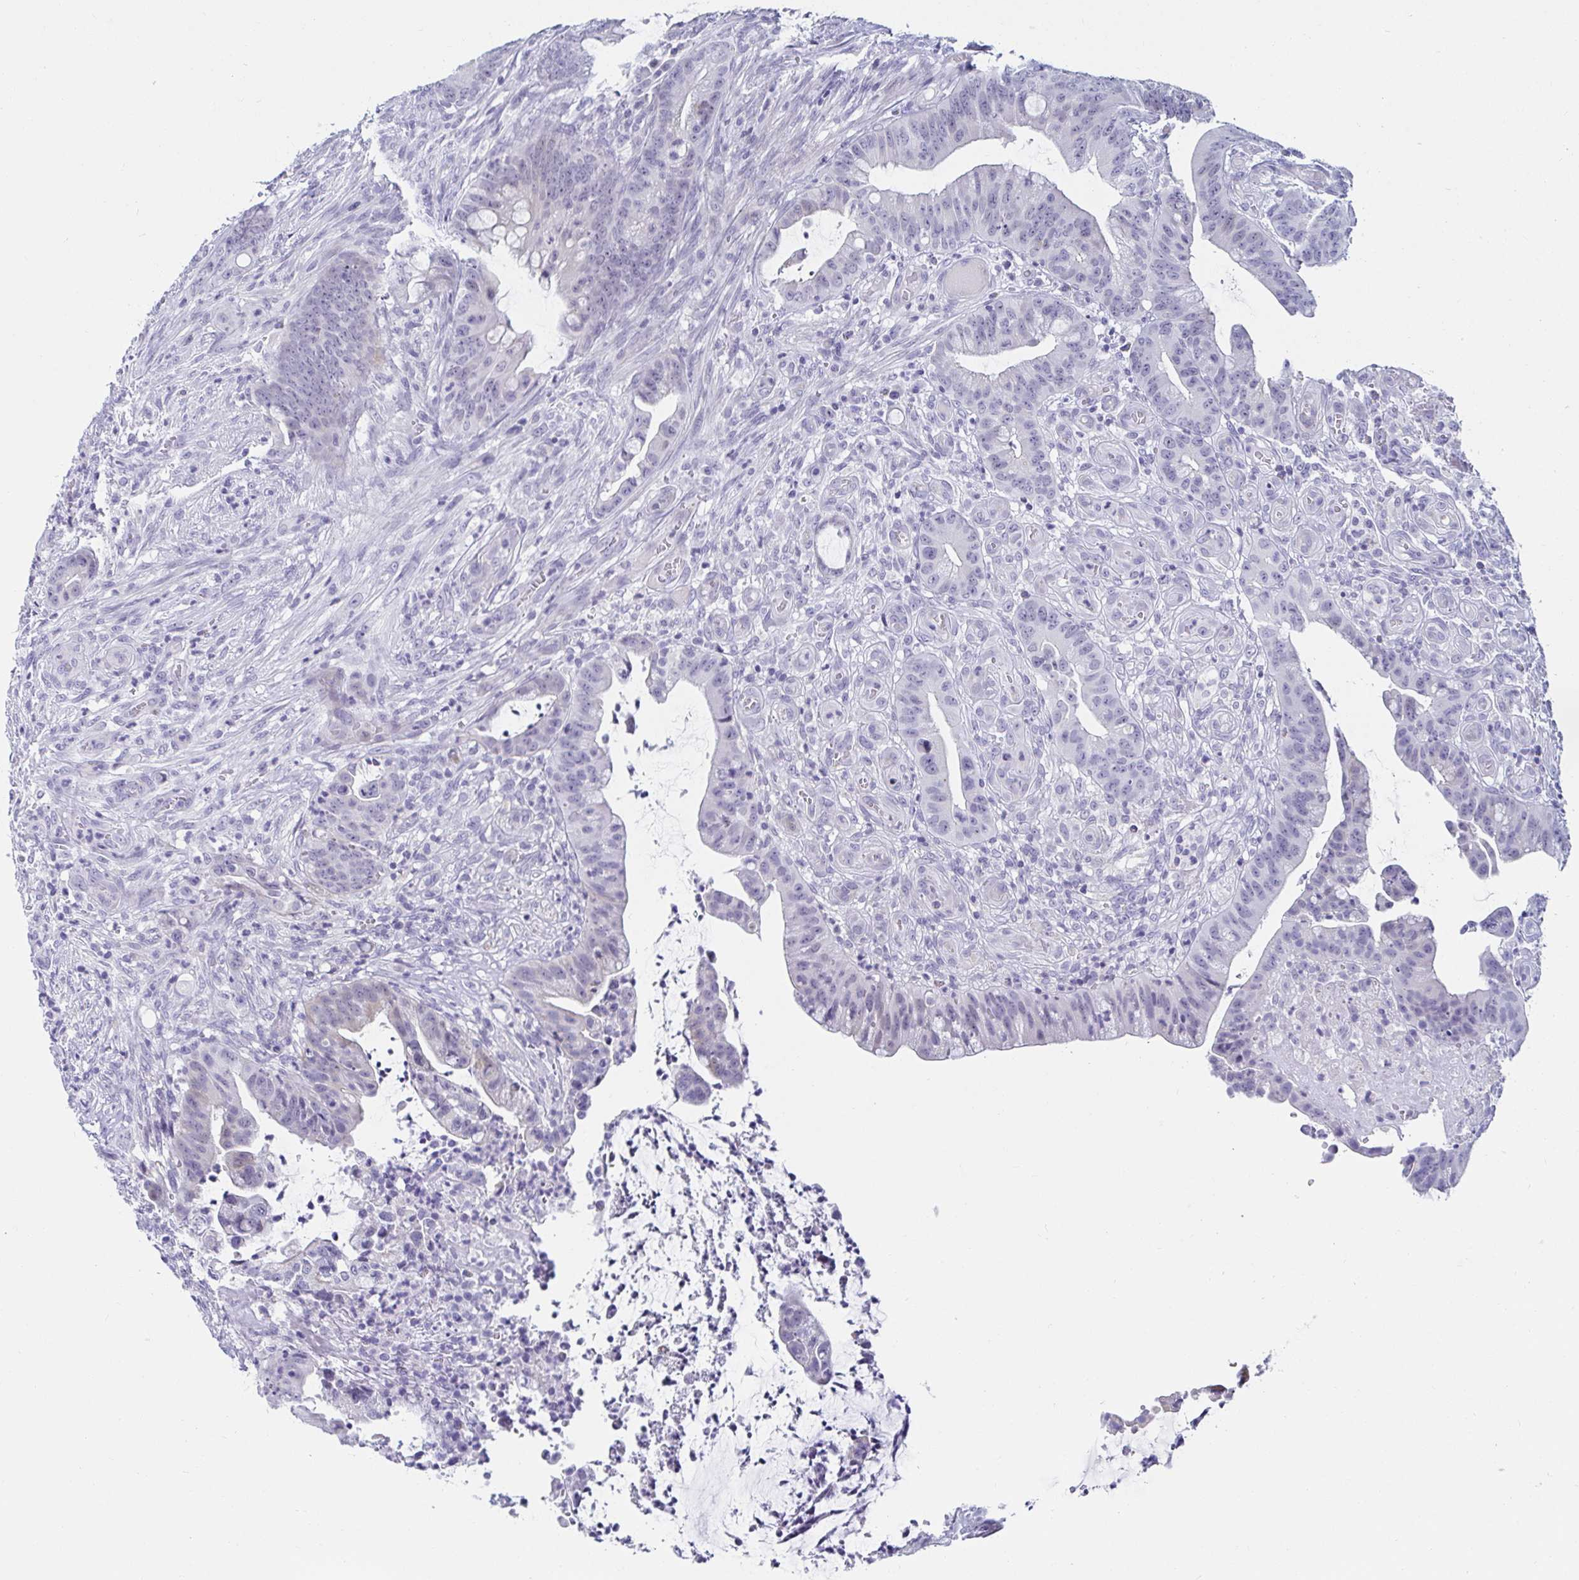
{"staining": {"intensity": "negative", "quantity": "none", "location": "none"}, "tissue": "colorectal cancer", "cell_type": "Tumor cells", "image_type": "cancer", "snomed": [{"axis": "morphology", "description": "Adenocarcinoma, NOS"}, {"axis": "topography", "description": "Colon"}], "caption": "A high-resolution photomicrograph shows immunohistochemistry staining of colorectal cancer (adenocarcinoma), which reveals no significant expression in tumor cells.", "gene": "OR10K1", "patient": {"sex": "male", "age": 62}}